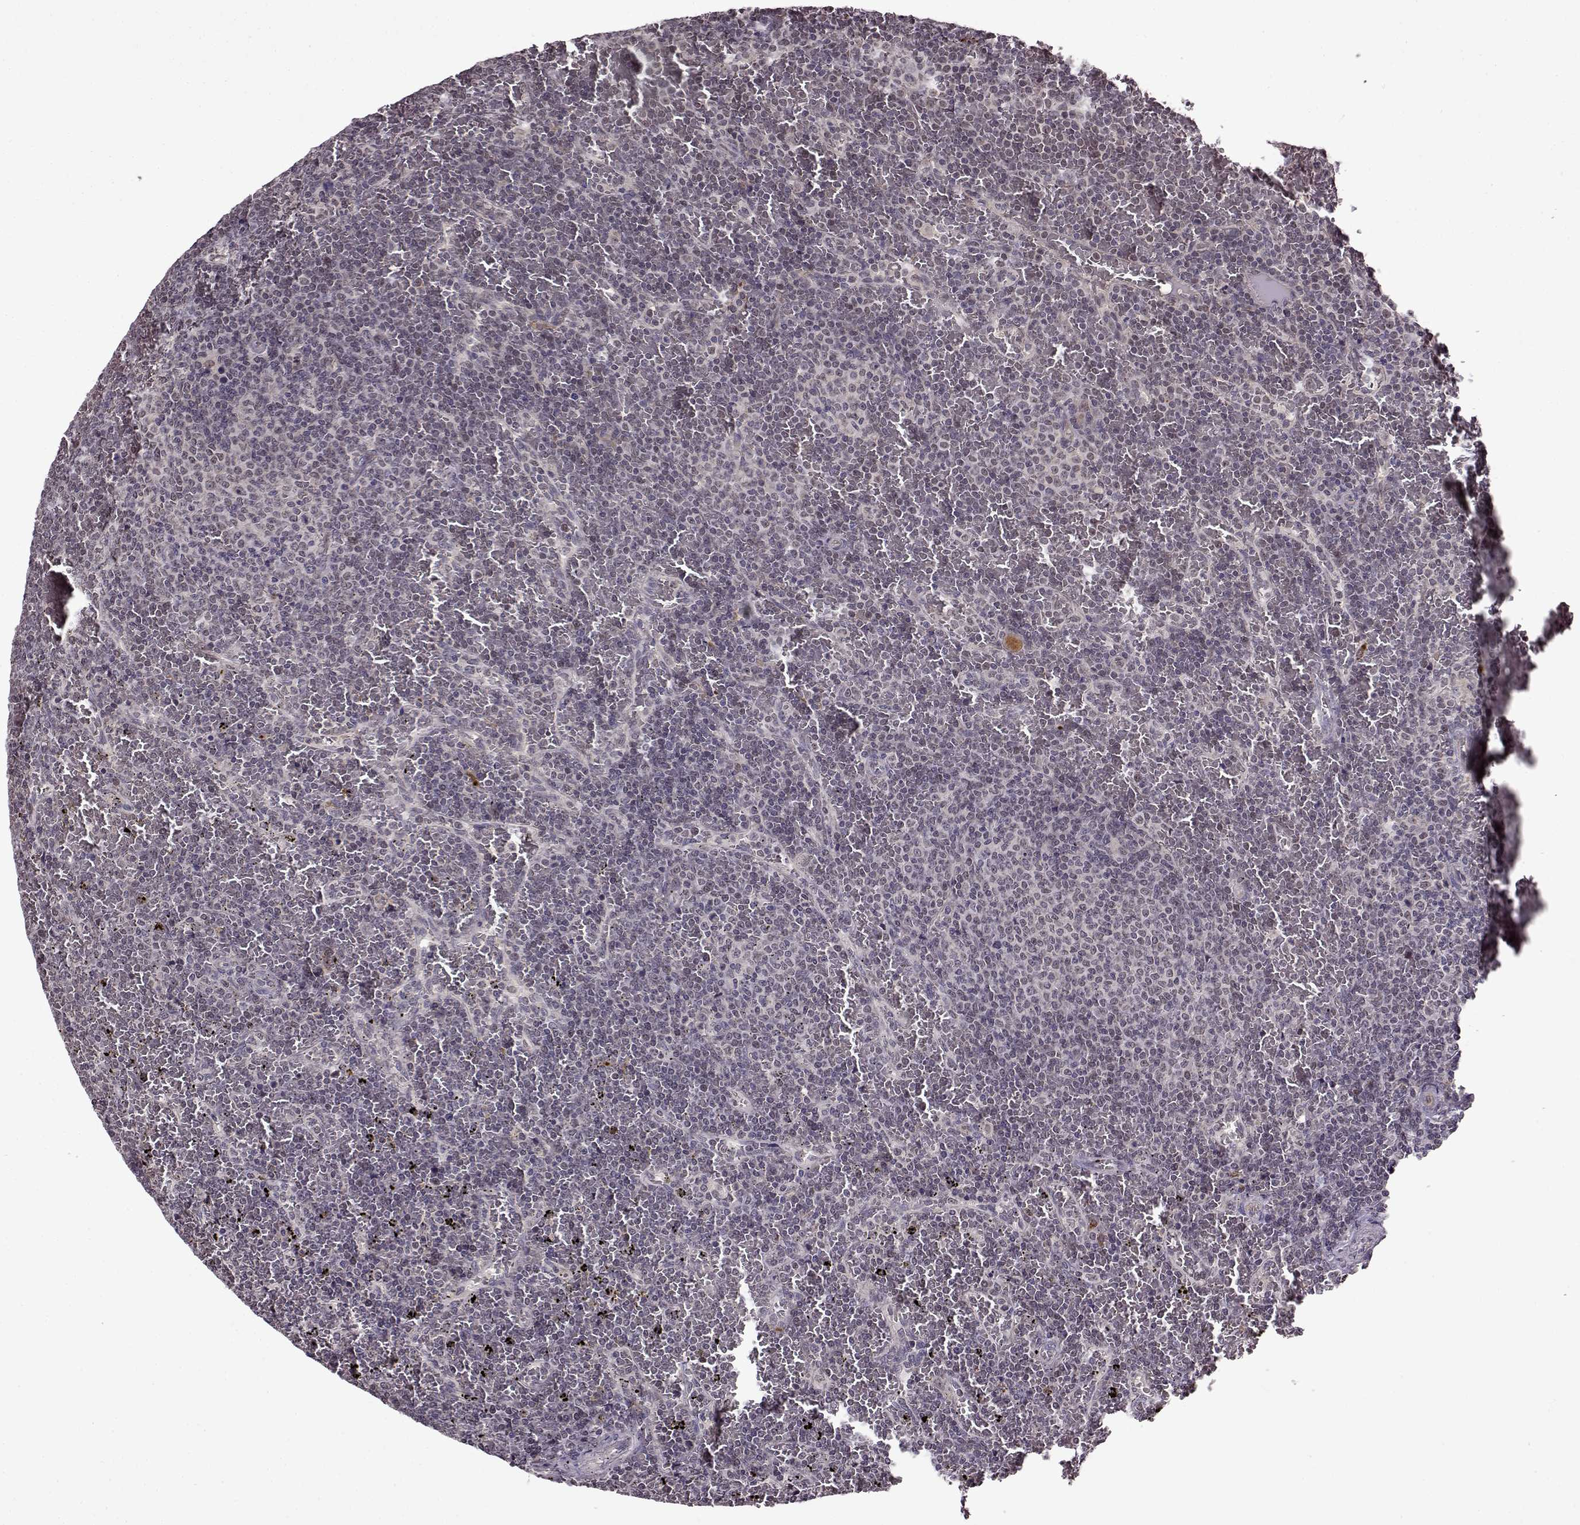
{"staining": {"intensity": "negative", "quantity": "none", "location": "none"}, "tissue": "lymphoma", "cell_type": "Tumor cells", "image_type": "cancer", "snomed": [{"axis": "morphology", "description": "Malignant lymphoma, non-Hodgkin's type, Low grade"}, {"axis": "topography", "description": "Spleen"}], "caption": "This photomicrograph is of malignant lymphoma, non-Hodgkin's type (low-grade) stained with IHC to label a protein in brown with the nuclei are counter-stained blue. There is no staining in tumor cells. (DAB immunohistochemistry (IHC) visualized using brightfield microscopy, high magnification).", "gene": "MAIP1", "patient": {"sex": "female", "age": 77}}